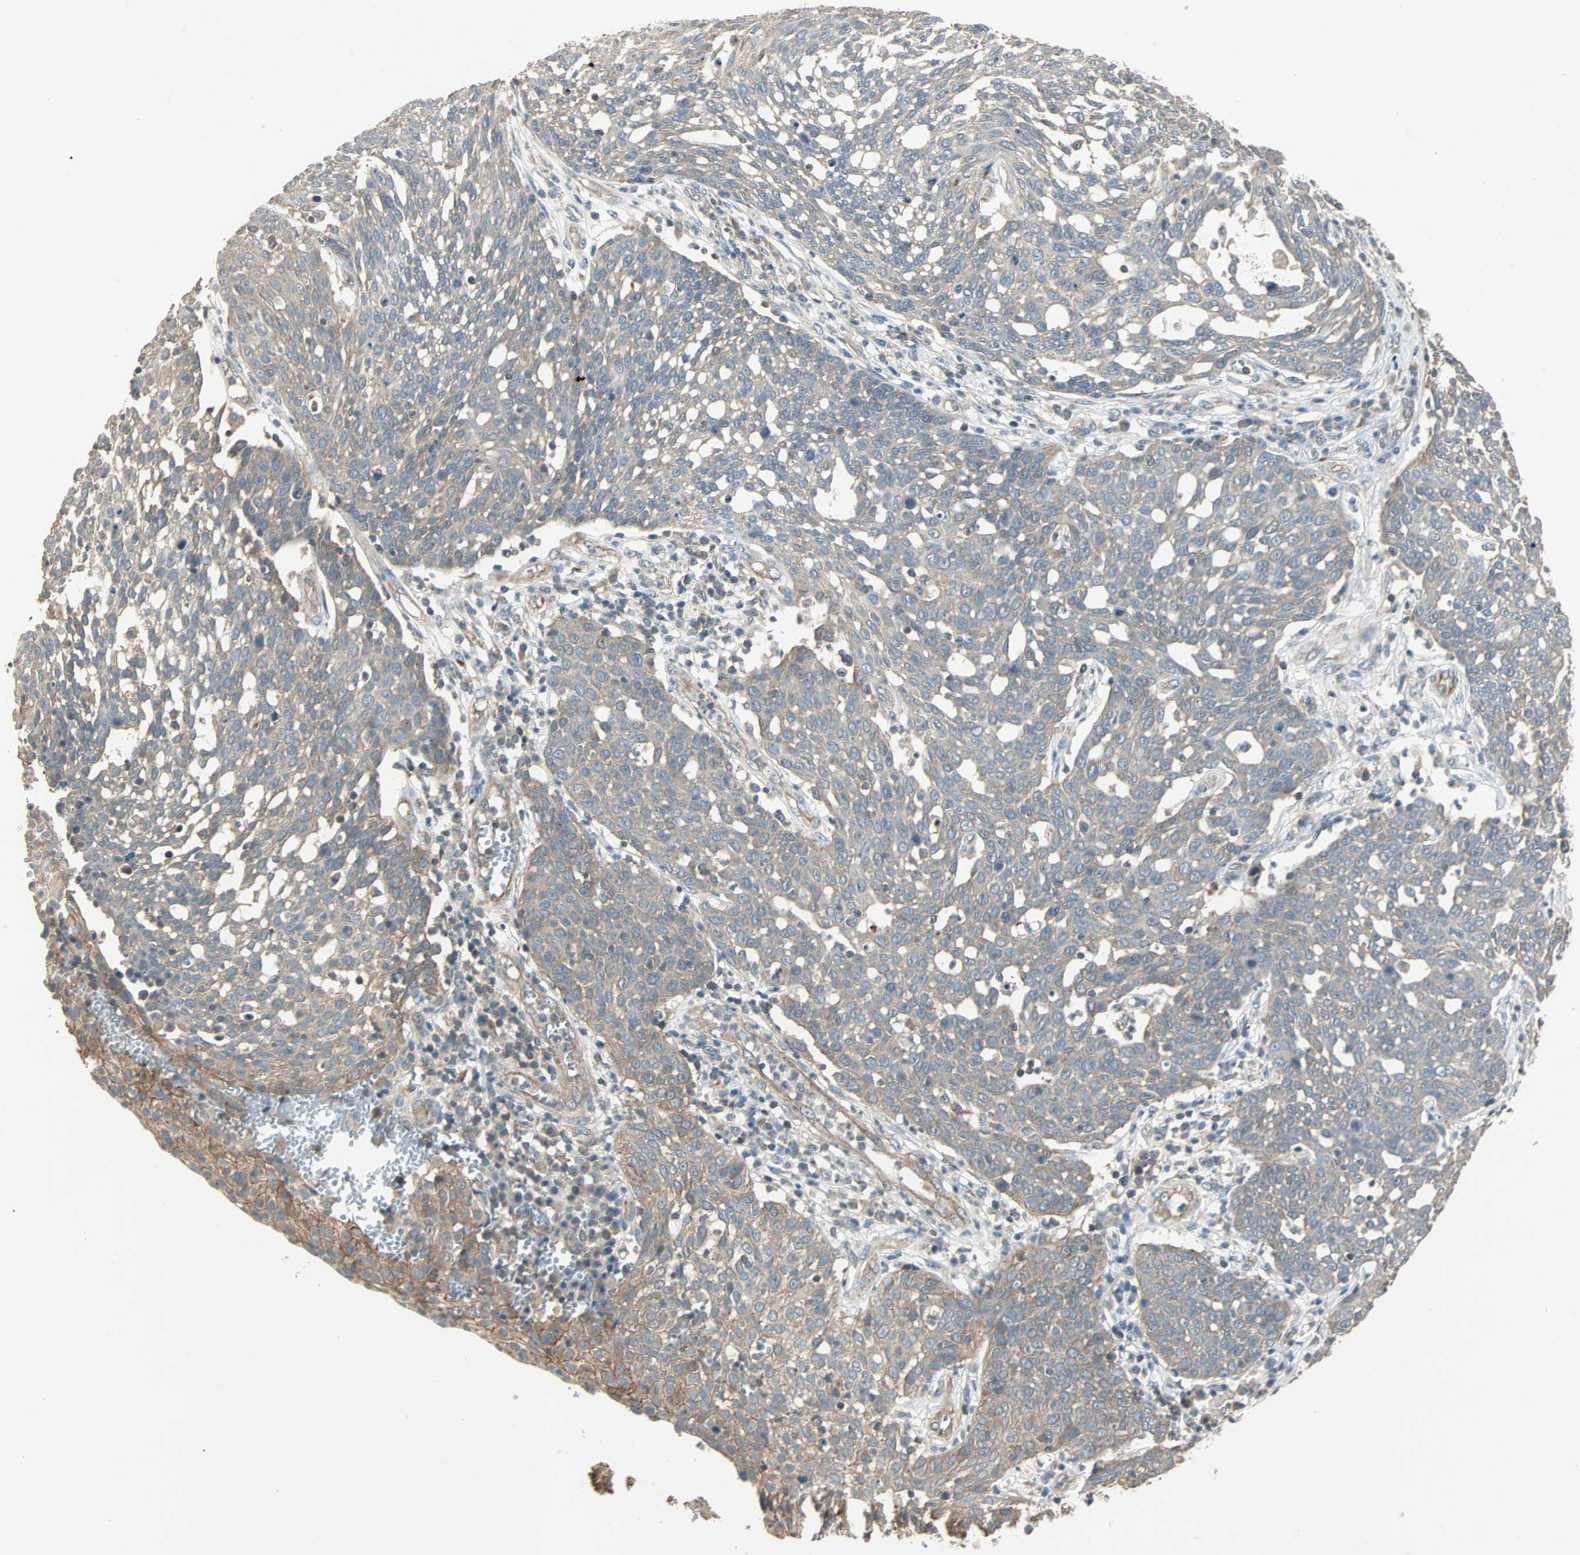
{"staining": {"intensity": "weak", "quantity": "25%-75%", "location": "cytoplasmic/membranous"}, "tissue": "cervical cancer", "cell_type": "Tumor cells", "image_type": "cancer", "snomed": [{"axis": "morphology", "description": "Squamous cell carcinoma, NOS"}, {"axis": "topography", "description": "Cervix"}], "caption": "Immunohistochemical staining of cervical cancer shows low levels of weak cytoplasmic/membranous staining in about 25%-75% of tumor cells.", "gene": "MAP3K21", "patient": {"sex": "female", "age": 34}}